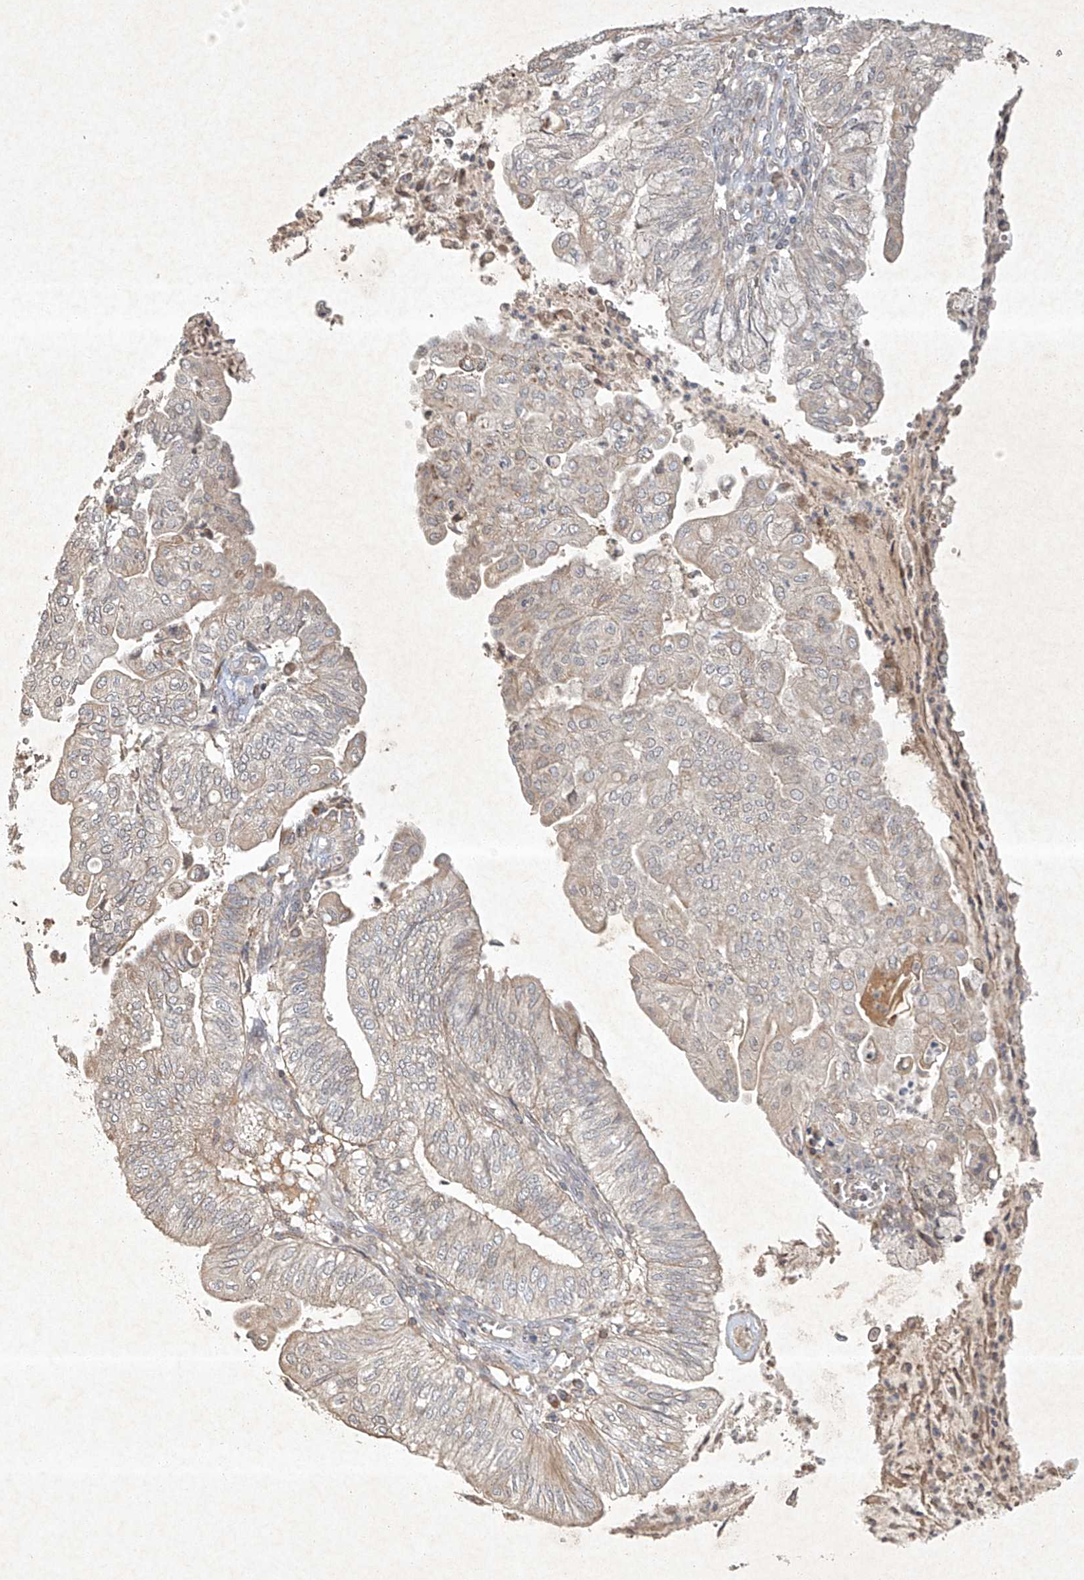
{"staining": {"intensity": "weak", "quantity": "<25%", "location": "cytoplasmic/membranous"}, "tissue": "endometrial cancer", "cell_type": "Tumor cells", "image_type": "cancer", "snomed": [{"axis": "morphology", "description": "Adenocarcinoma, NOS"}, {"axis": "topography", "description": "Endometrium"}], "caption": "Tumor cells are negative for protein expression in human endometrial cancer (adenocarcinoma).", "gene": "BTRC", "patient": {"sex": "female", "age": 59}}